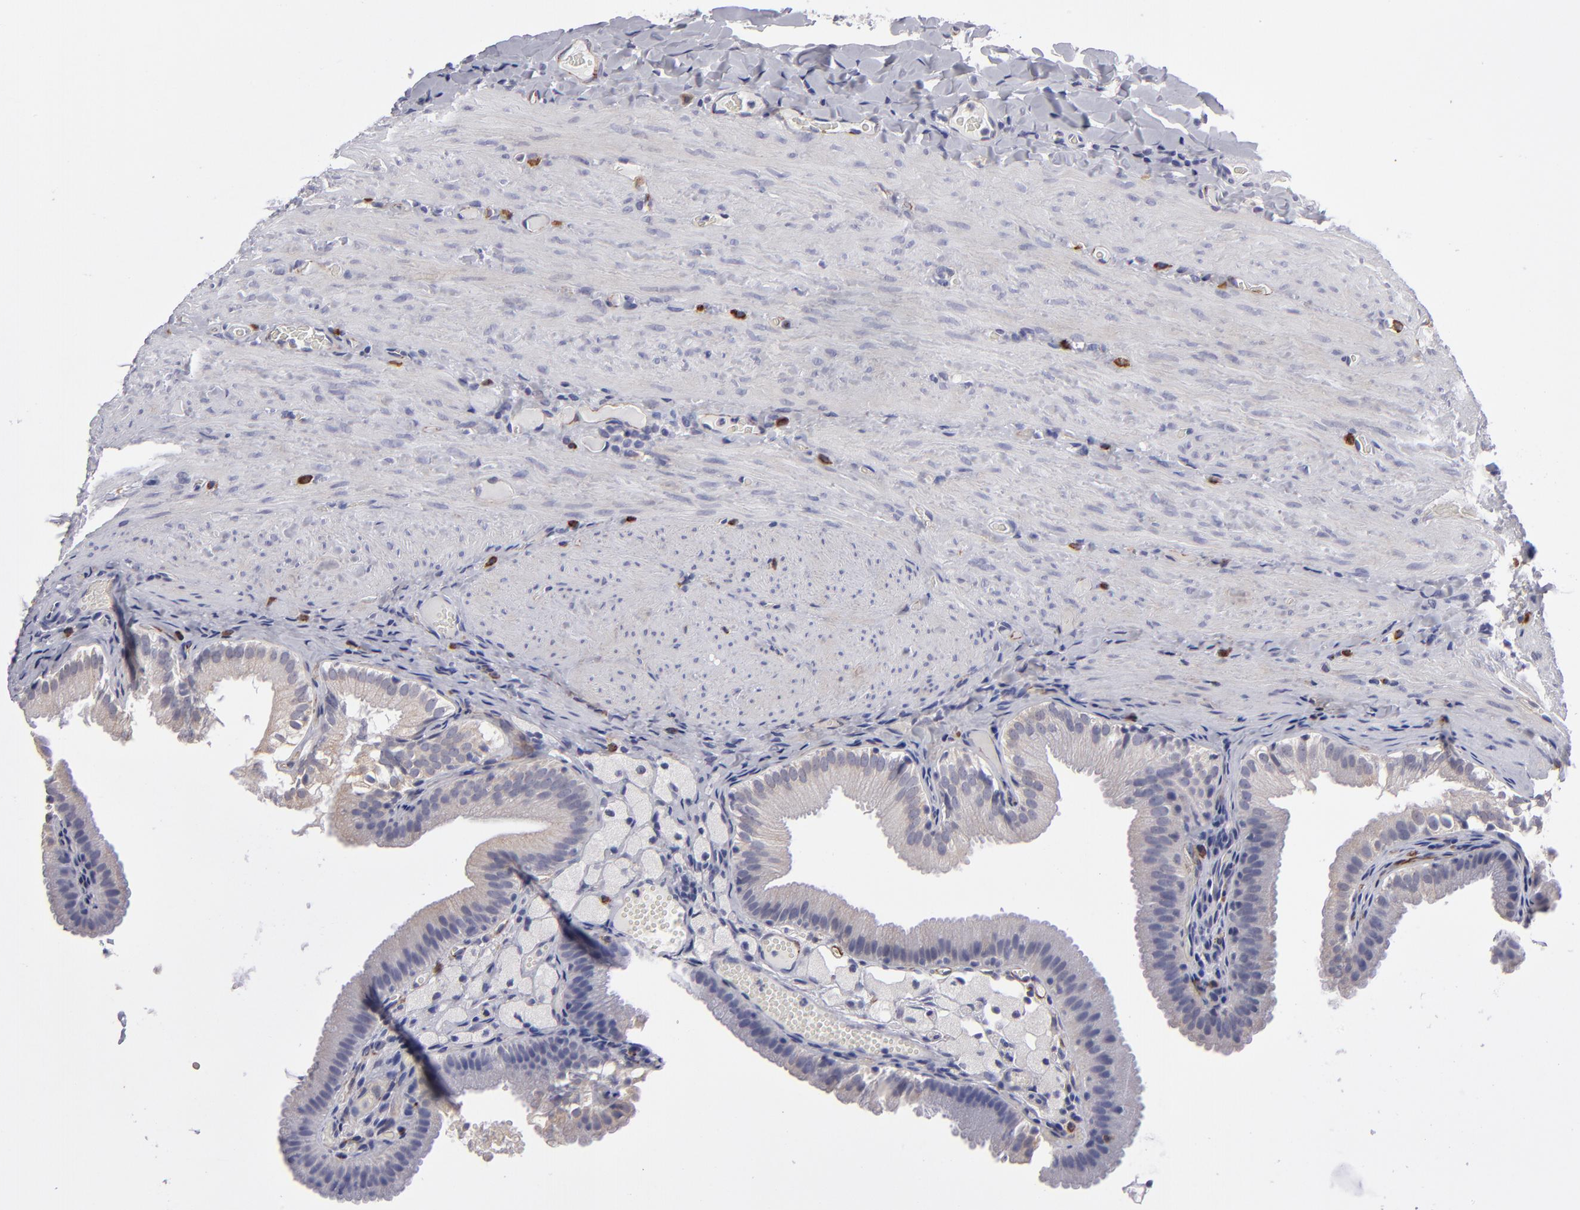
{"staining": {"intensity": "weak", "quantity": "25%-75%", "location": "cytoplasmic/membranous"}, "tissue": "gallbladder", "cell_type": "Glandular cells", "image_type": "normal", "snomed": [{"axis": "morphology", "description": "Normal tissue, NOS"}, {"axis": "topography", "description": "Gallbladder"}], "caption": "The image displays a brown stain indicating the presence of a protein in the cytoplasmic/membranous of glandular cells in gallbladder.", "gene": "ZNF175", "patient": {"sex": "female", "age": 24}}